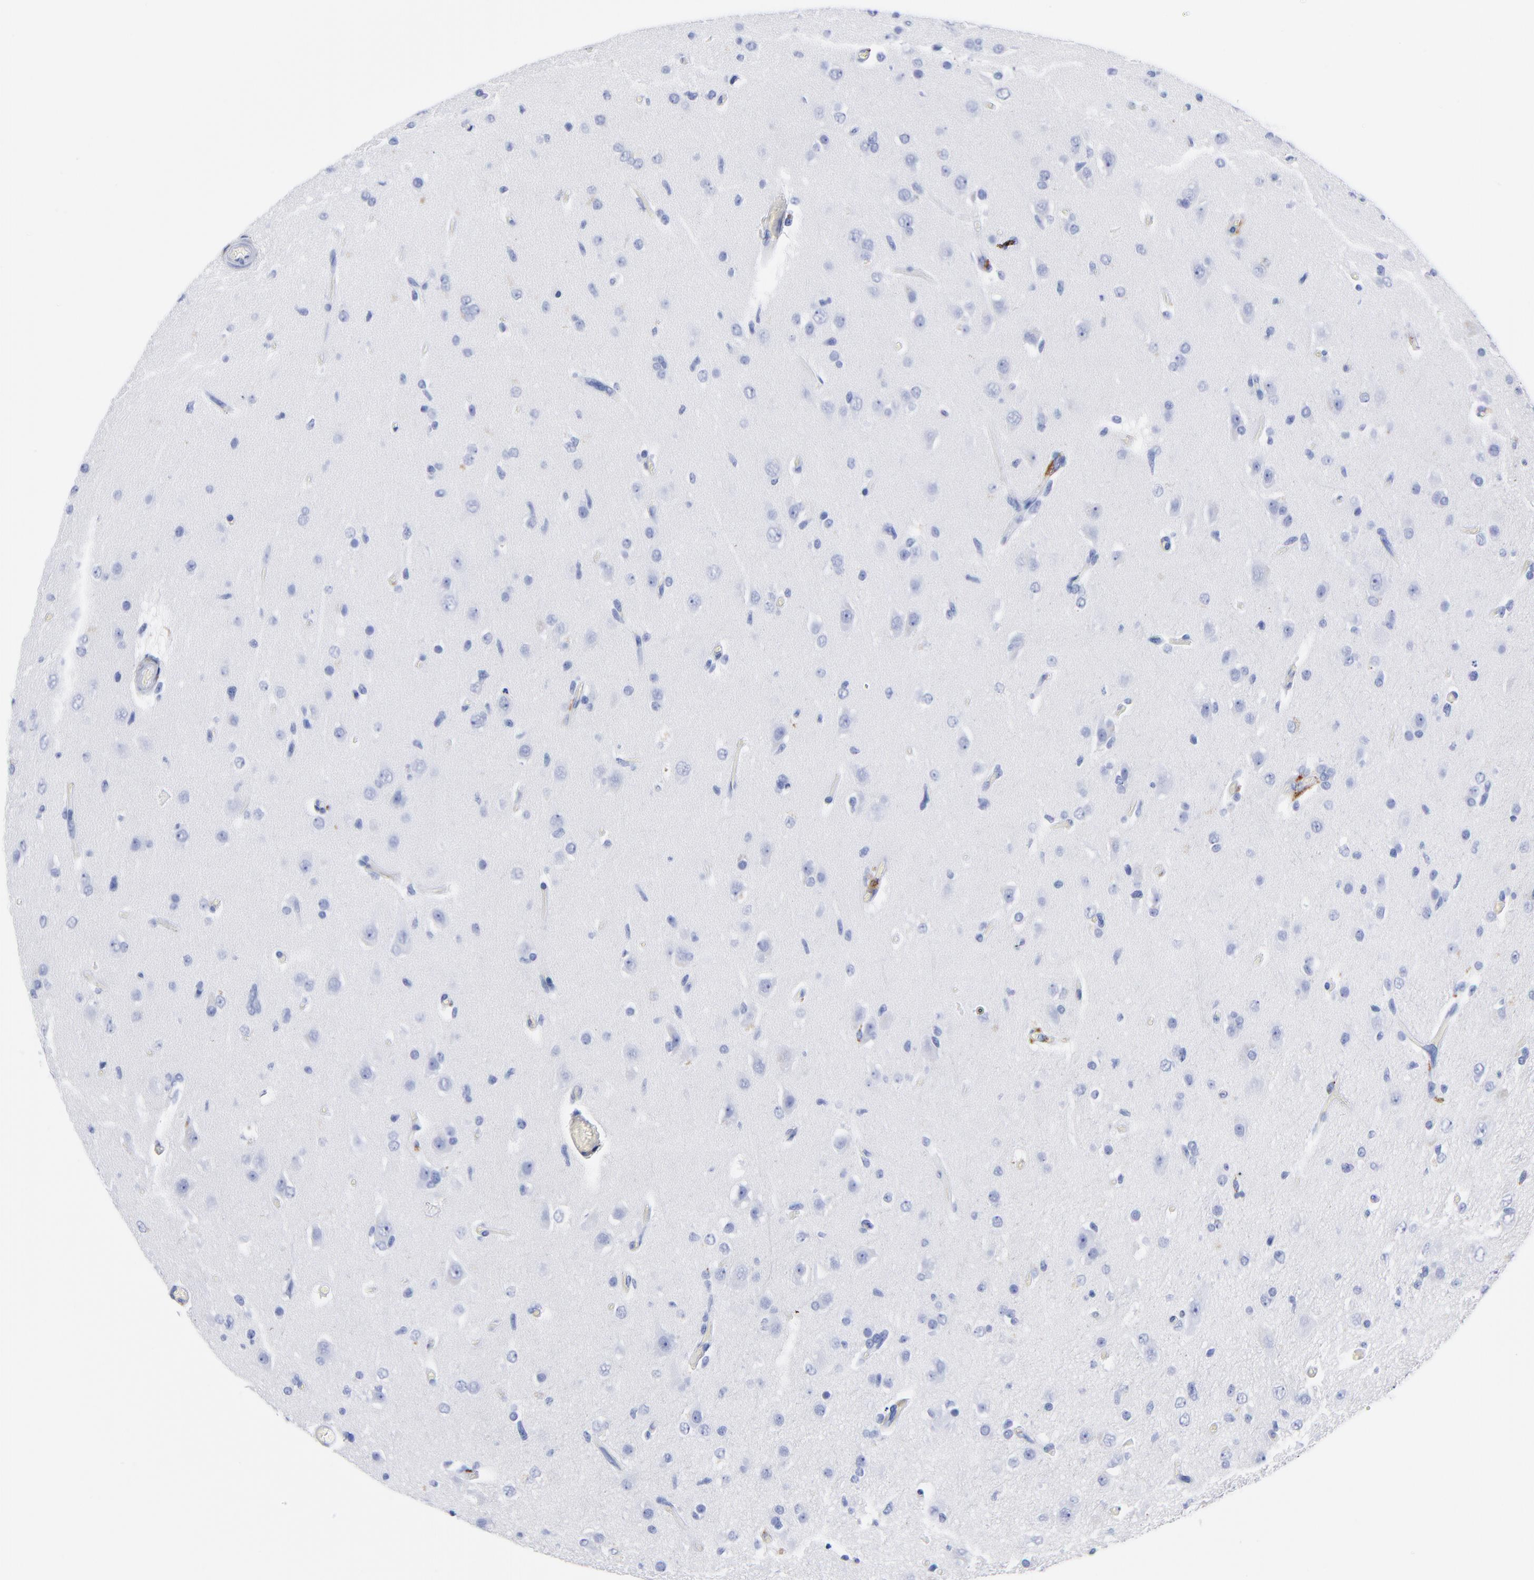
{"staining": {"intensity": "moderate", "quantity": "<25%", "location": "cytoplasmic/membranous"}, "tissue": "glioma", "cell_type": "Tumor cells", "image_type": "cancer", "snomed": [{"axis": "morphology", "description": "Glioma, malignant, High grade"}, {"axis": "topography", "description": "Brain"}], "caption": "The photomicrograph reveals a brown stain indicating the presence of a protein in the cytoplasmic/membranous of tumor cells in malignant glioma (high-grade).", "gene": "CPVL", "patient": {"sex": "male", "age": 33}}